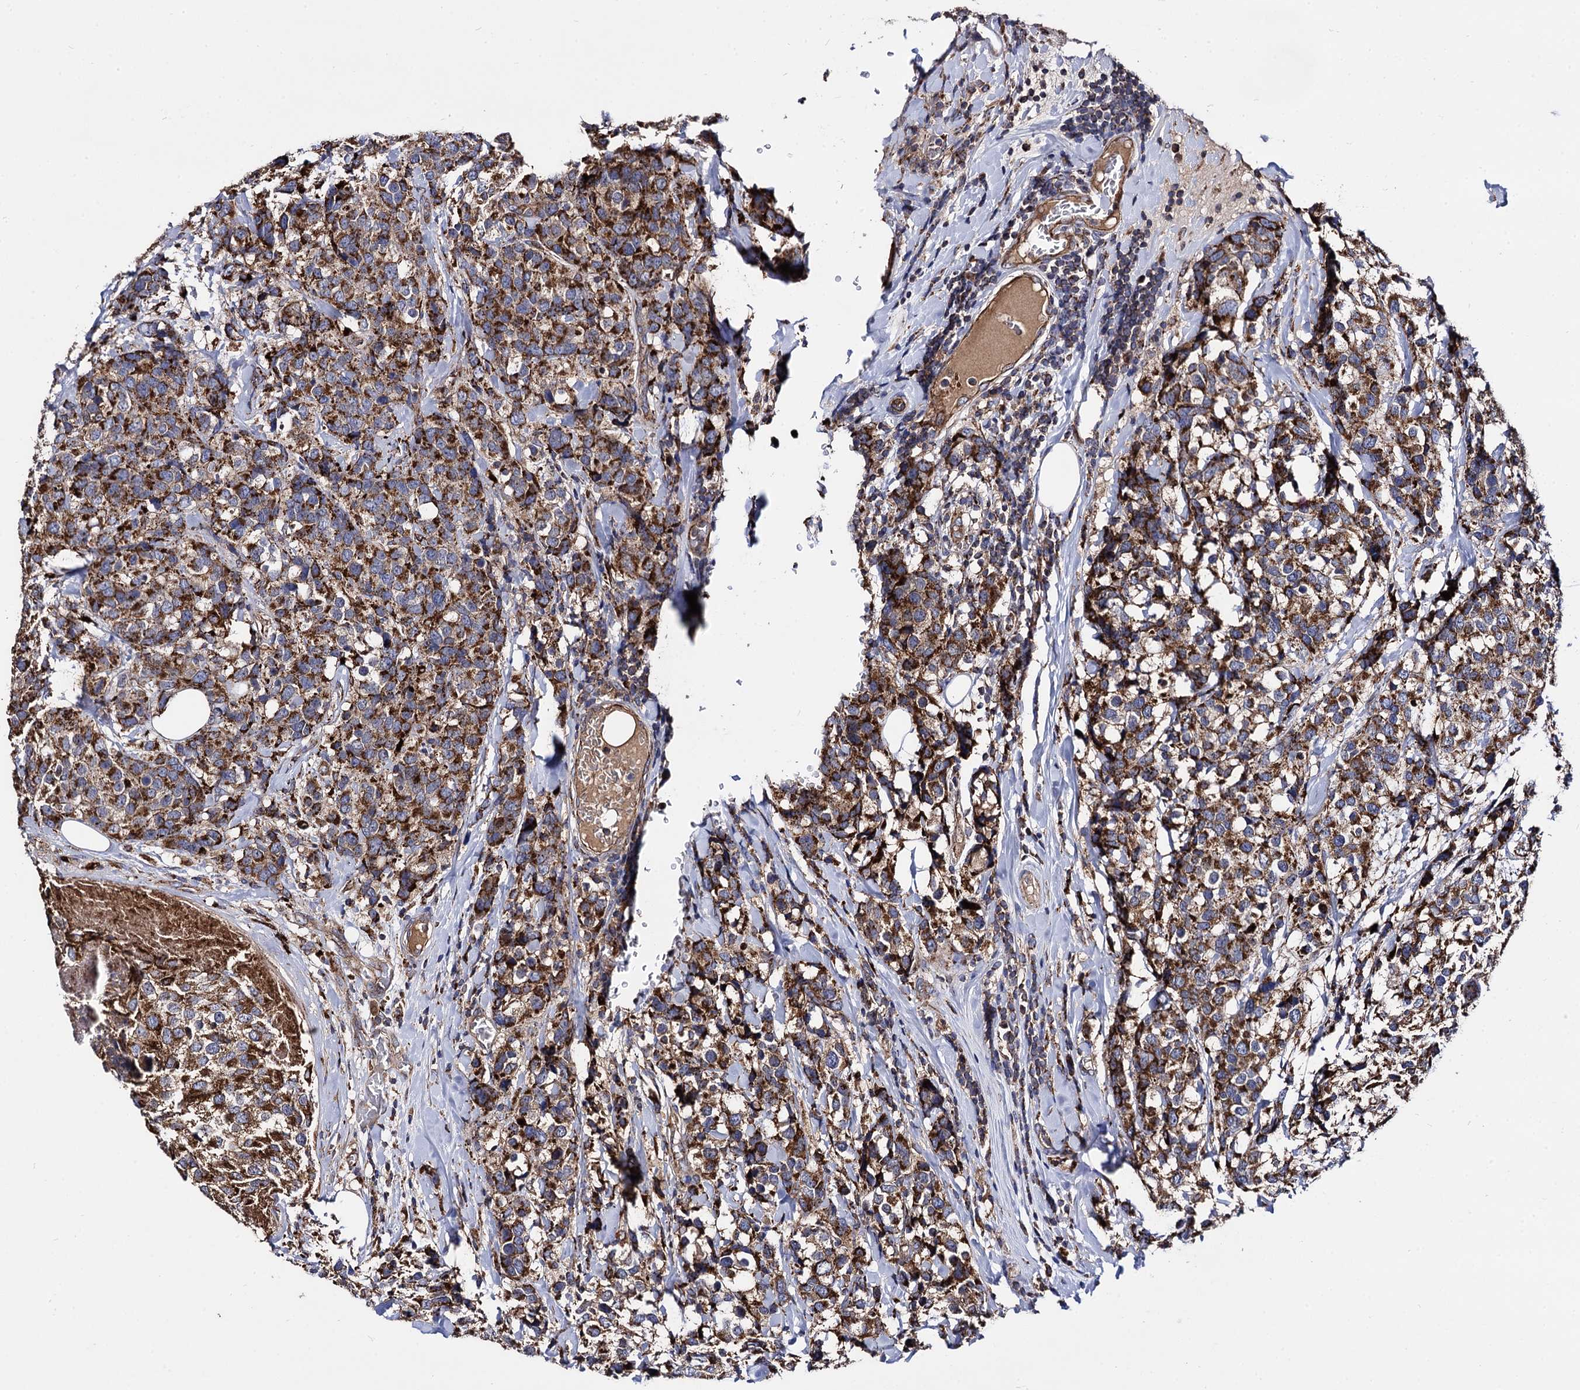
{"staining": {"intensity": "strong", "quantity": ">75%", "location": "cytoplasmic/membranous"}, "tissue": "breast cancer", "cell_type": "Tumor cells", "image_type": "cancer", "snomed": [{"axis": "morphology", "description": "Lobular carcinoma"}, {"axis": "topography", "description": "Breast"}], "caption": "The image reveals immunohistochemical staining of breast lobular carcinoma. There is strong cytoplasmic/membranous staining is appreciated in about >75% of tumor cells.", "gene": "IQCH", "patient": {"sex": "female", "age": 59}}